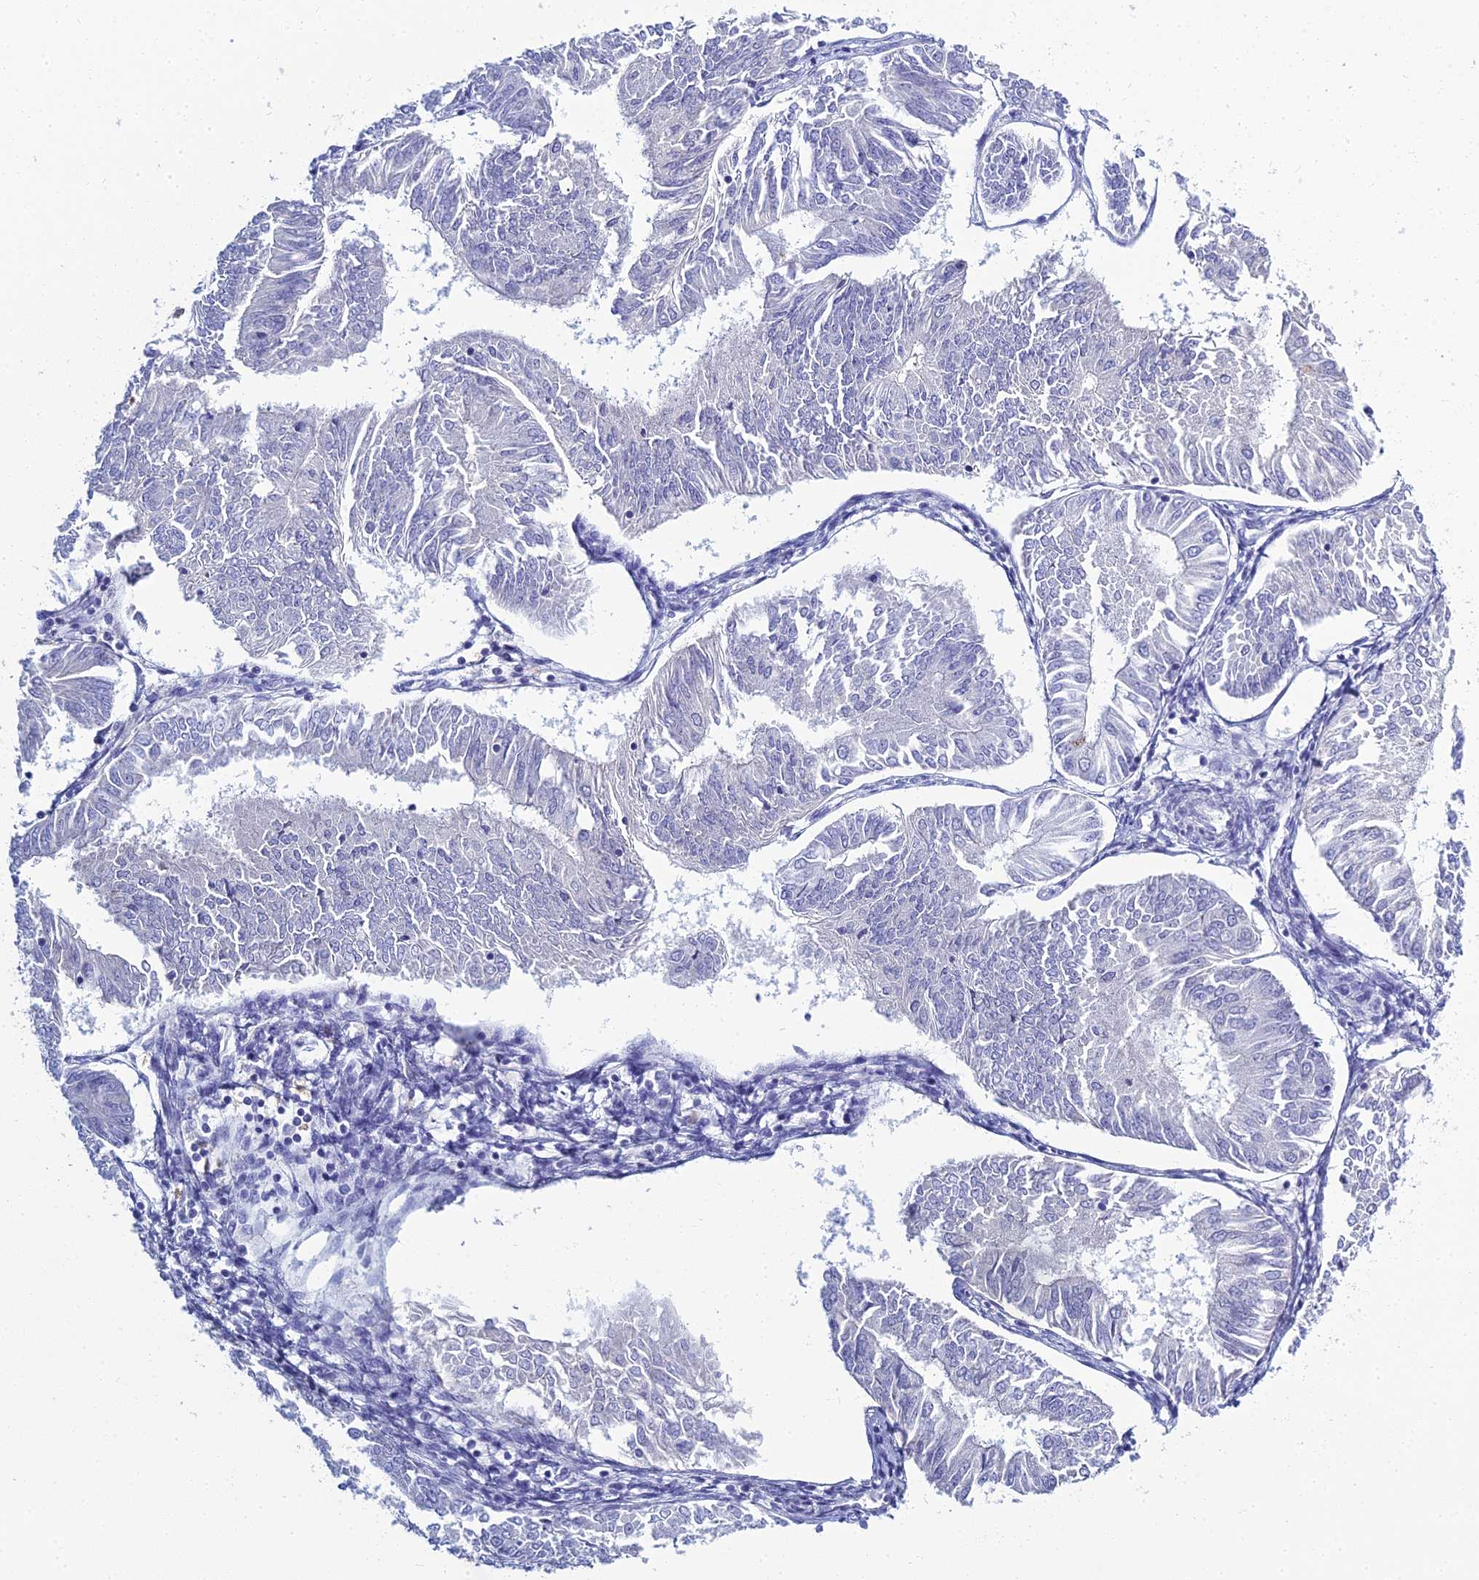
{"staining": {"intensity": "negative", "quantity": "none", "location": "none"}, "tissue": "endometrial cancer", "cell_type": "Tumor cells", "image_type": "cancer", "snomed": [{"axis": "morphology", "description": "Adenocarcinoma, NOS"}, {"axis": "topography", "description": "Endometrium"}], "caption": "DAB immunohistochemical staining of endometrial adenocarcinoma displays no significant positivity in tumor cells.", "gene": "MUC13", "patient": {"sex": "female", "age": 58}}